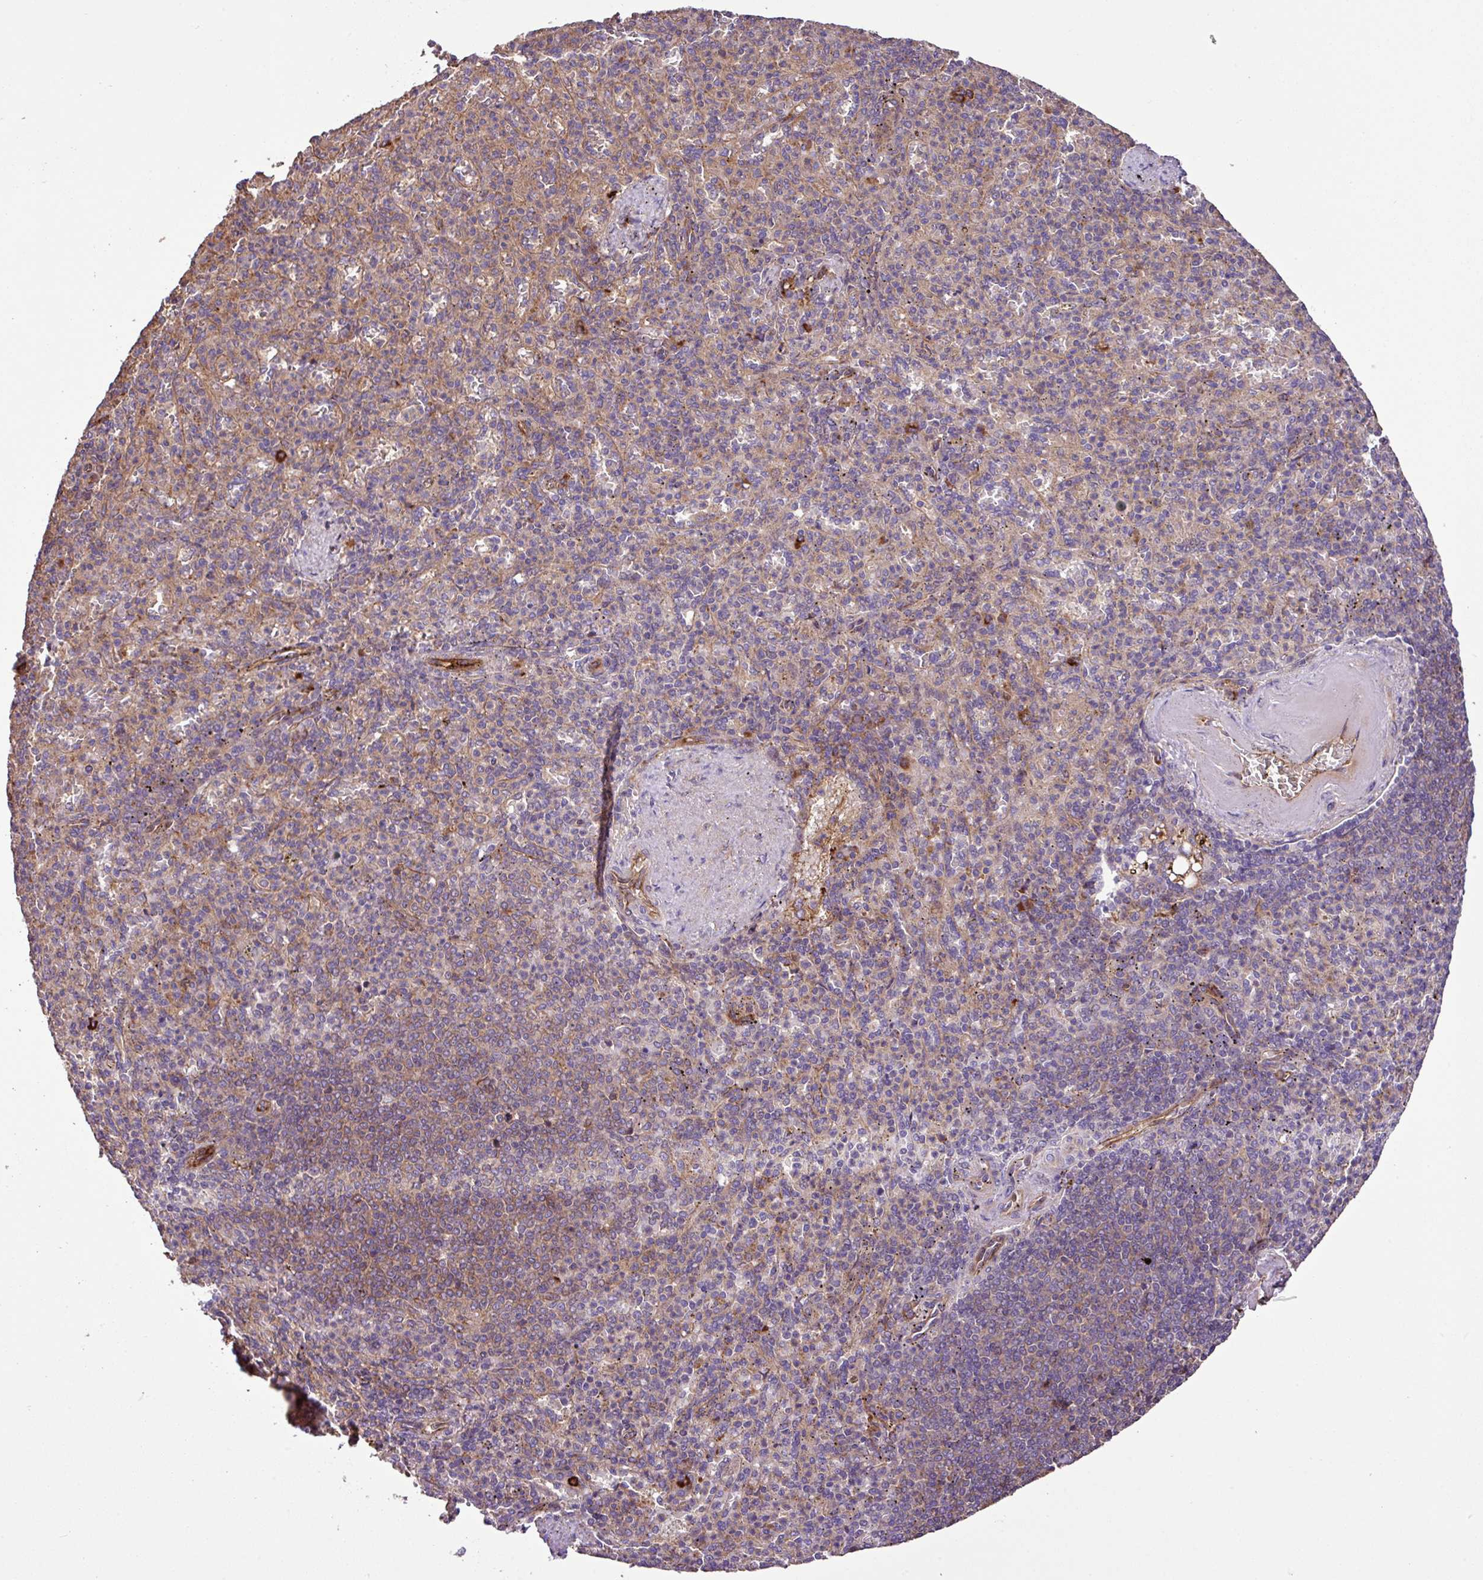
{"staining": {"intensity": "negative", "quantity": "none", "location": "none"}, "tissue": "spleen", "cell_type": "Cells in red pulp", "image_type": "normal", "snomed": [{"axis": "morphology", "description": "Normal tissue, NOS"}, {"axis": "topography", "description": "Spleen"}], "caption": "A photomicrograph of spleen stained for a protein demonstrates no brown staining in cells in red pulp. Brightfield microscopy of IHC stained with DAB (brown) and hematoxylin (blue), captured at high magnification.", "gene": "ZNF266", "patient": {"sex": "female", "age": 74}}